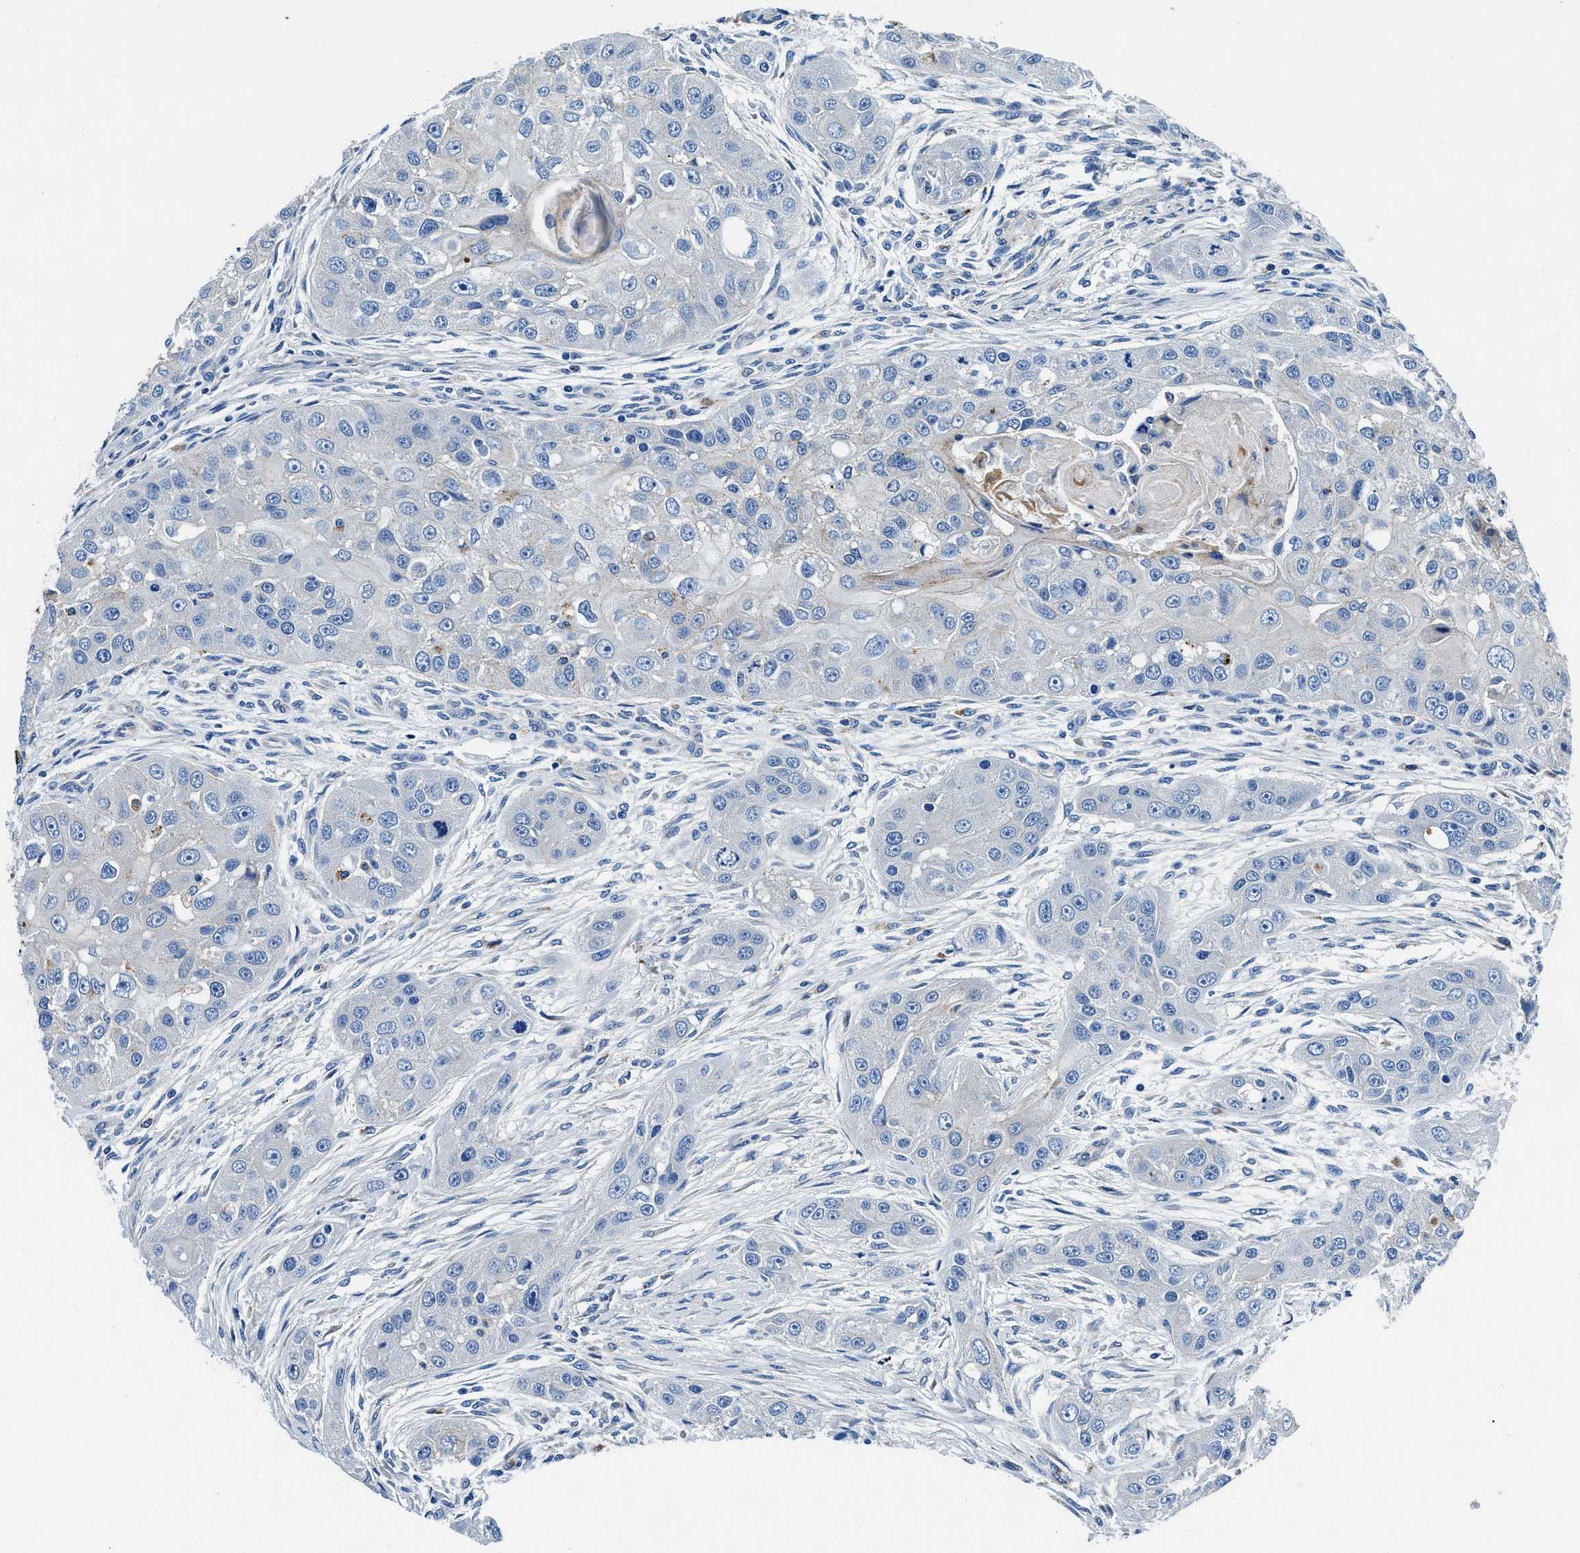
{"staining": {"intensity": "negative", "quantity": "none", "location": "none"}, "tissue": "head and neck cancer", "cell_type": "Tumor cells", "image_type": "cancer", "snomed": [{"axis": "morphology", "description": "Normal tissue, NOS"}, {"axis": "morphology", "description": "Squamous cell carcinoma, NOS"}, {"axis": "topography", "description": "Skeletal muscle"}, {"axis": "topography", "description": "Head-Neck"}], "caption": "This photomicrograph is of head and neck cancer stained with immunohistochemistry (IHC) to label a protein in brown with the nuclei are counter-stained blue. There is no expression in tumor cells.", "gene": "DAG1", "patient": {"sex": "male", "age": 51}}